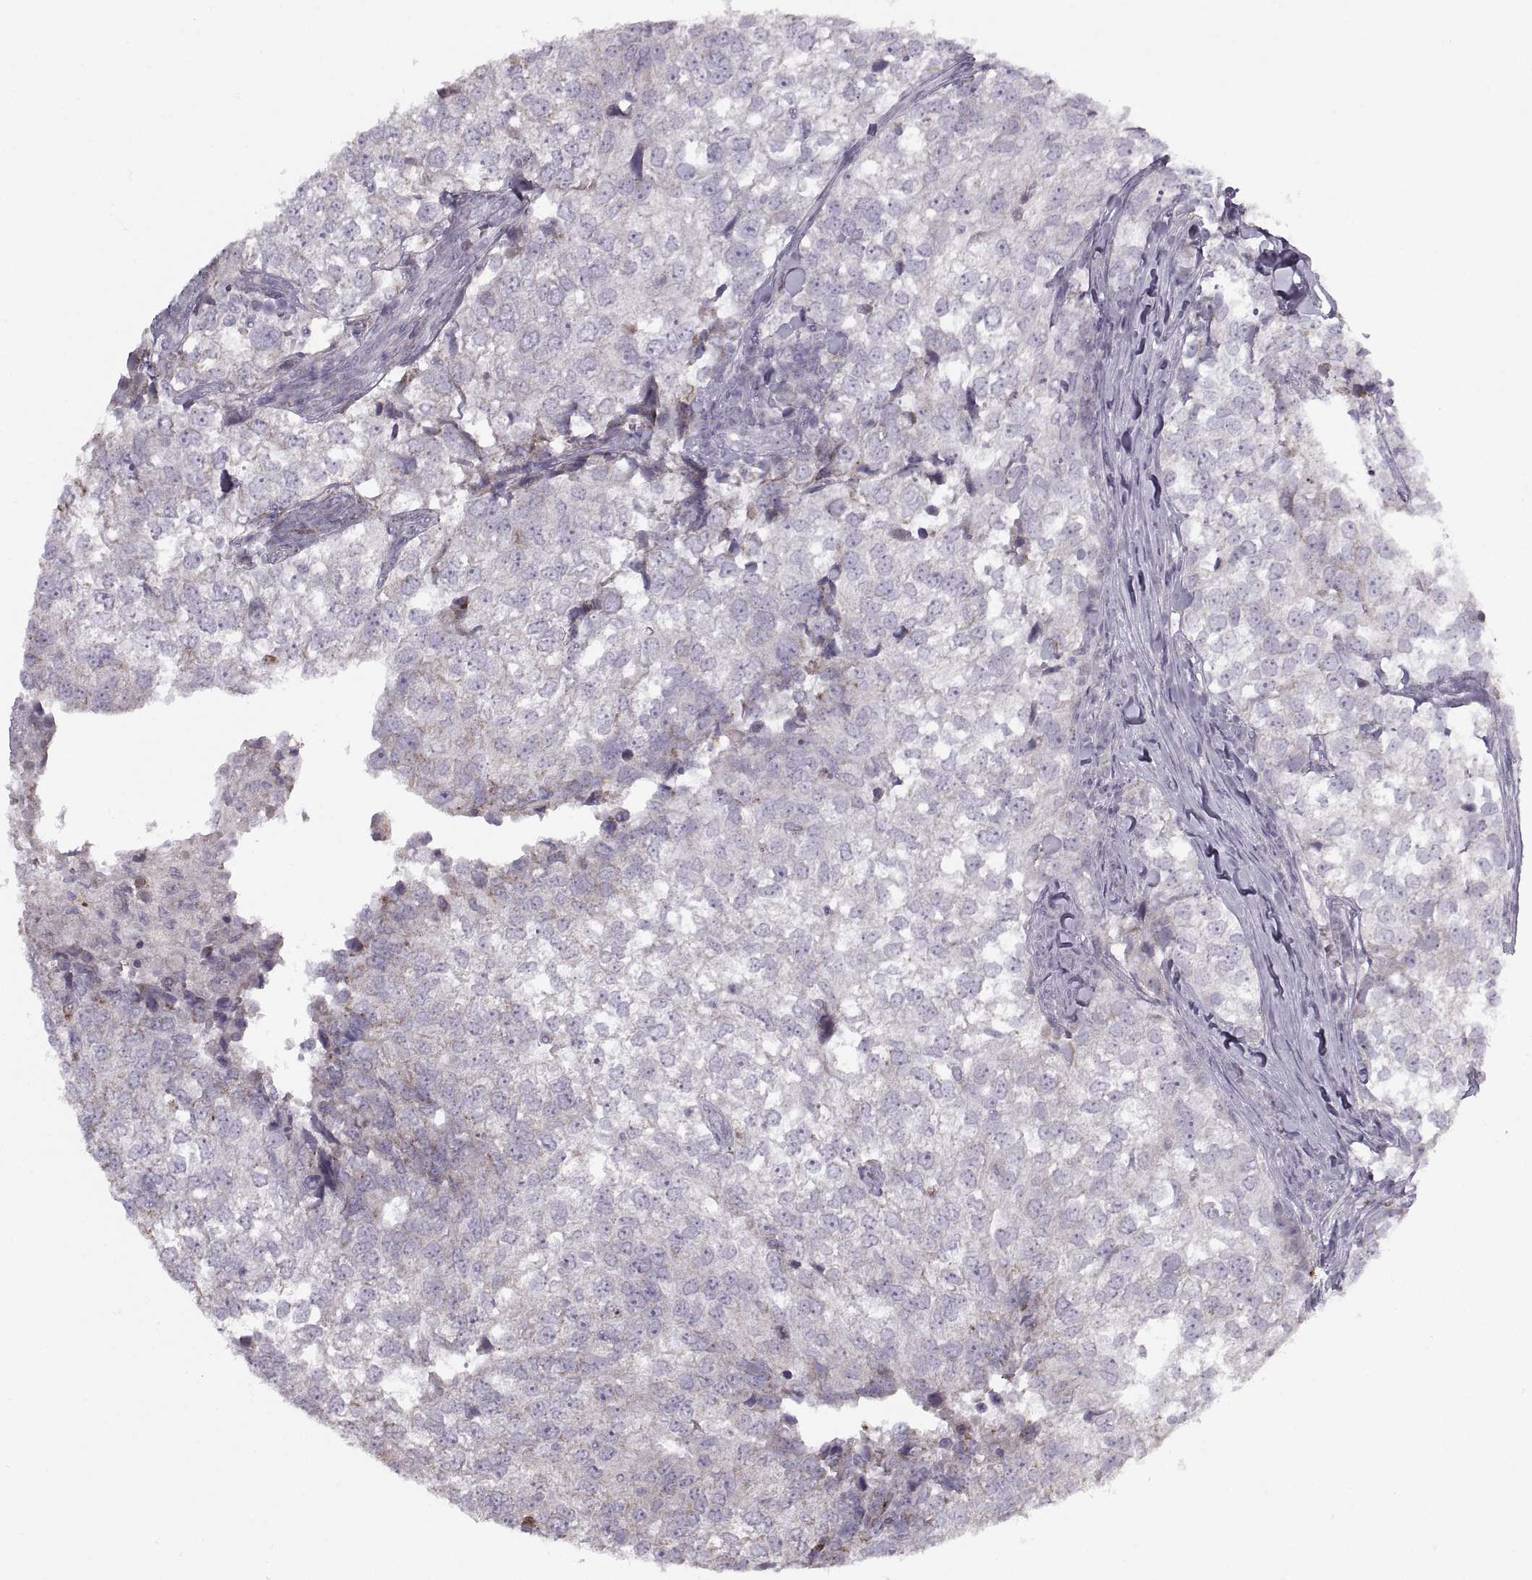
{"staining": {"intensity": "negative", "quantity": "none", "location": "none"}, "tissue": "breast cancer", "cell_type": "Tumor cells", "image_type": "cancer", "snomed": [{"axis": "morphology", "description": "Duct carcinoma"}, {"axis": "topography", "description": "Breast"}], "caption": "IHC photomicrograph of breast invasive ductal carcinoma stained for a protein (brown), which demonstrates no positivity in tumor cells.", "gene": "PIERCE1", "patient": {"sex": "female", "age": 30}}